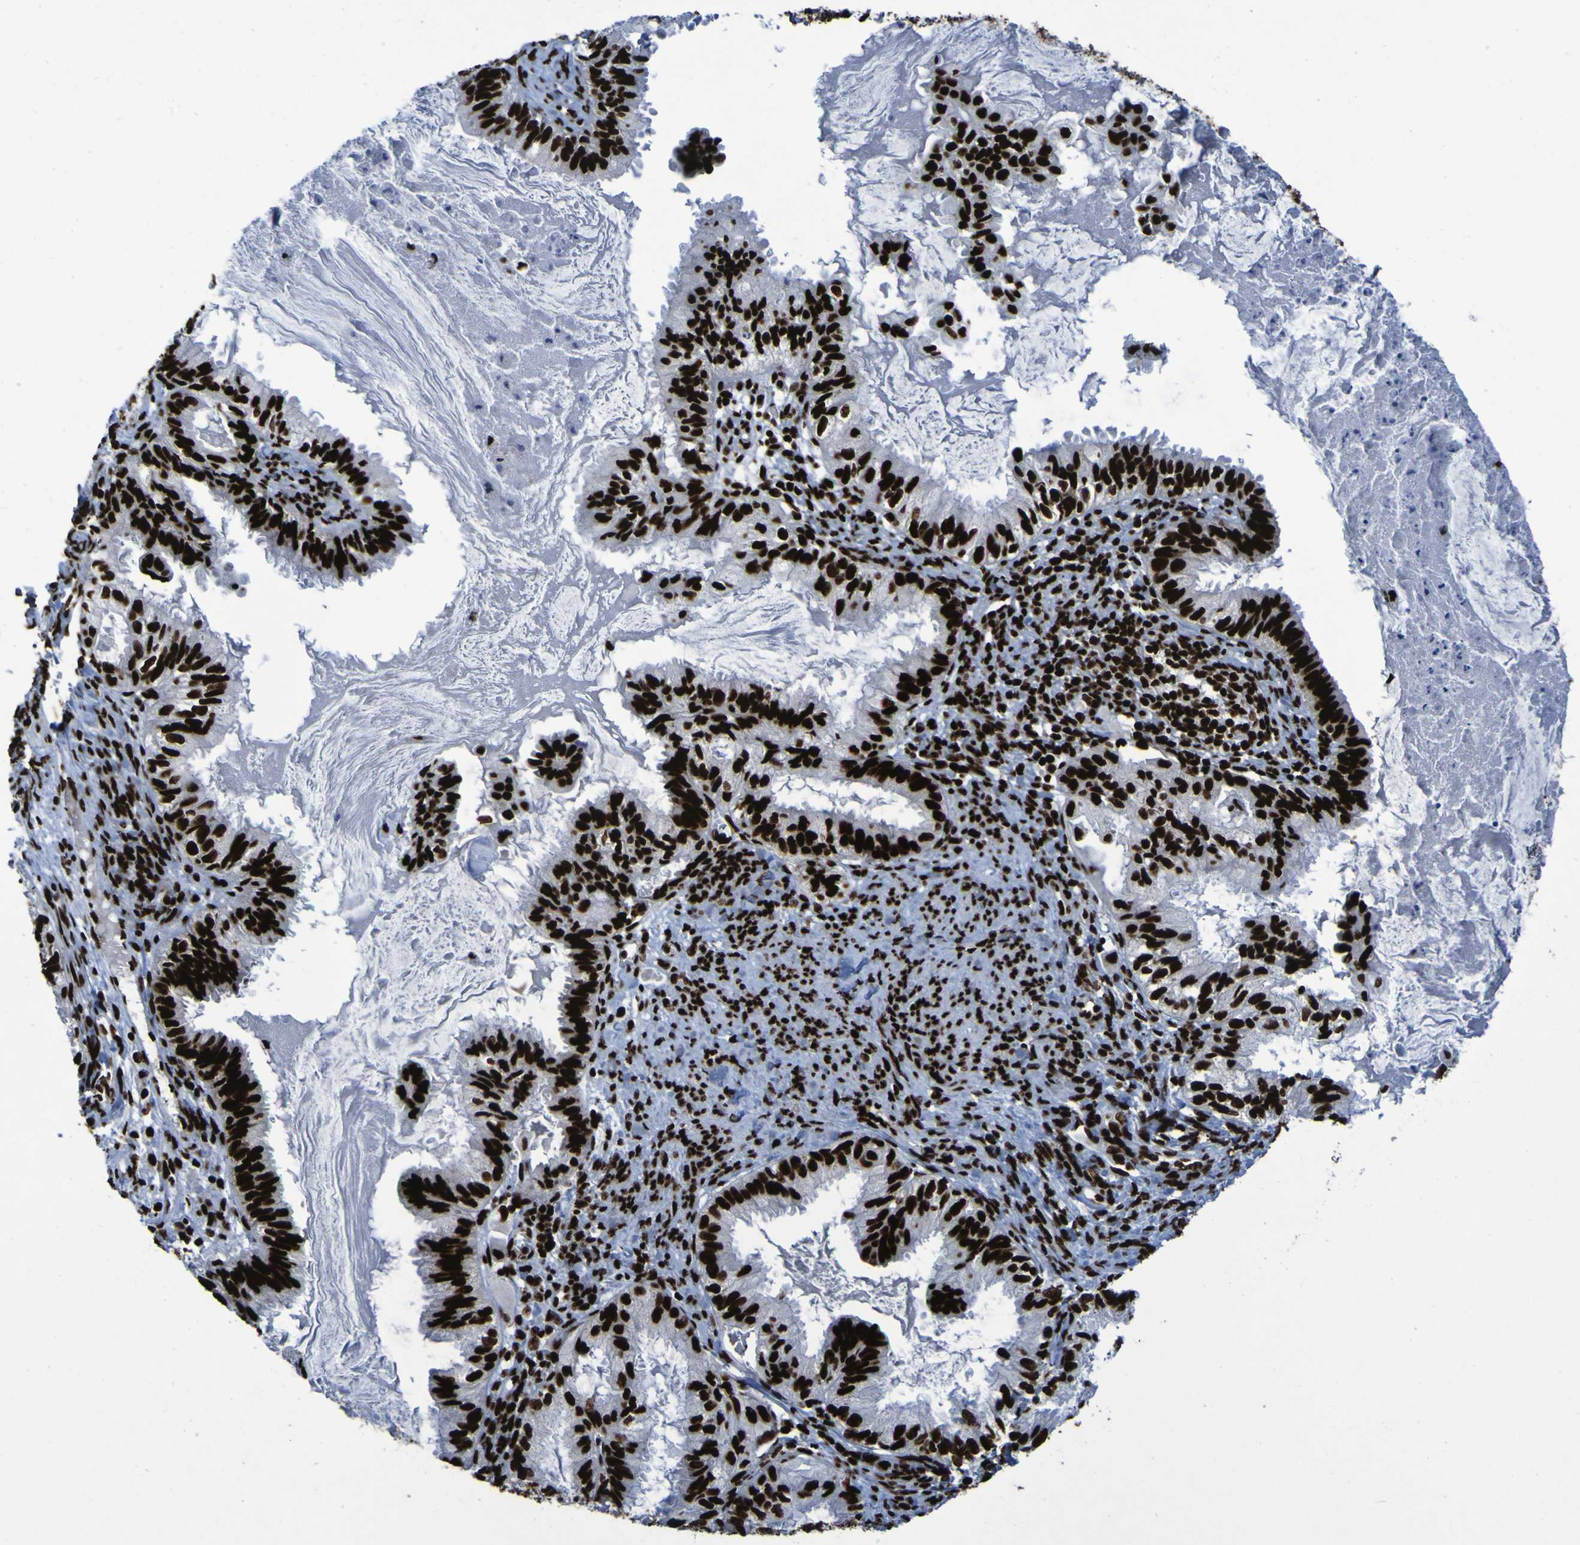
{"staining": {"intensity": "strong", "quantity": ">75%", "location": "nuclear"}, "tissue": "cervical cancer", "cell_type": "Tumor cells", "image_type": "cancer", "snomed": [{"axis": "morphology", "description": "Normal tissue, NOS"}, {"axis": "morphology", "description": "Adenocarcinoma, NOS"}, {"axis": "topography", "description": "Cervix"}, {"axis": "topography", "description": "Endometrium"}], "caption": "Immunohistochemistry (IHC) of cervical cancer (adenocarcinoma) reveals high levels of strong nuclear staining in approximately >75% of tumor cells. Using DAB (brown) and hematoxylin (blue) stains, captured at high magnification using brightfield microscopy.", "gene": "NPM1", "patient": {"sex": "female", "age": 86}}